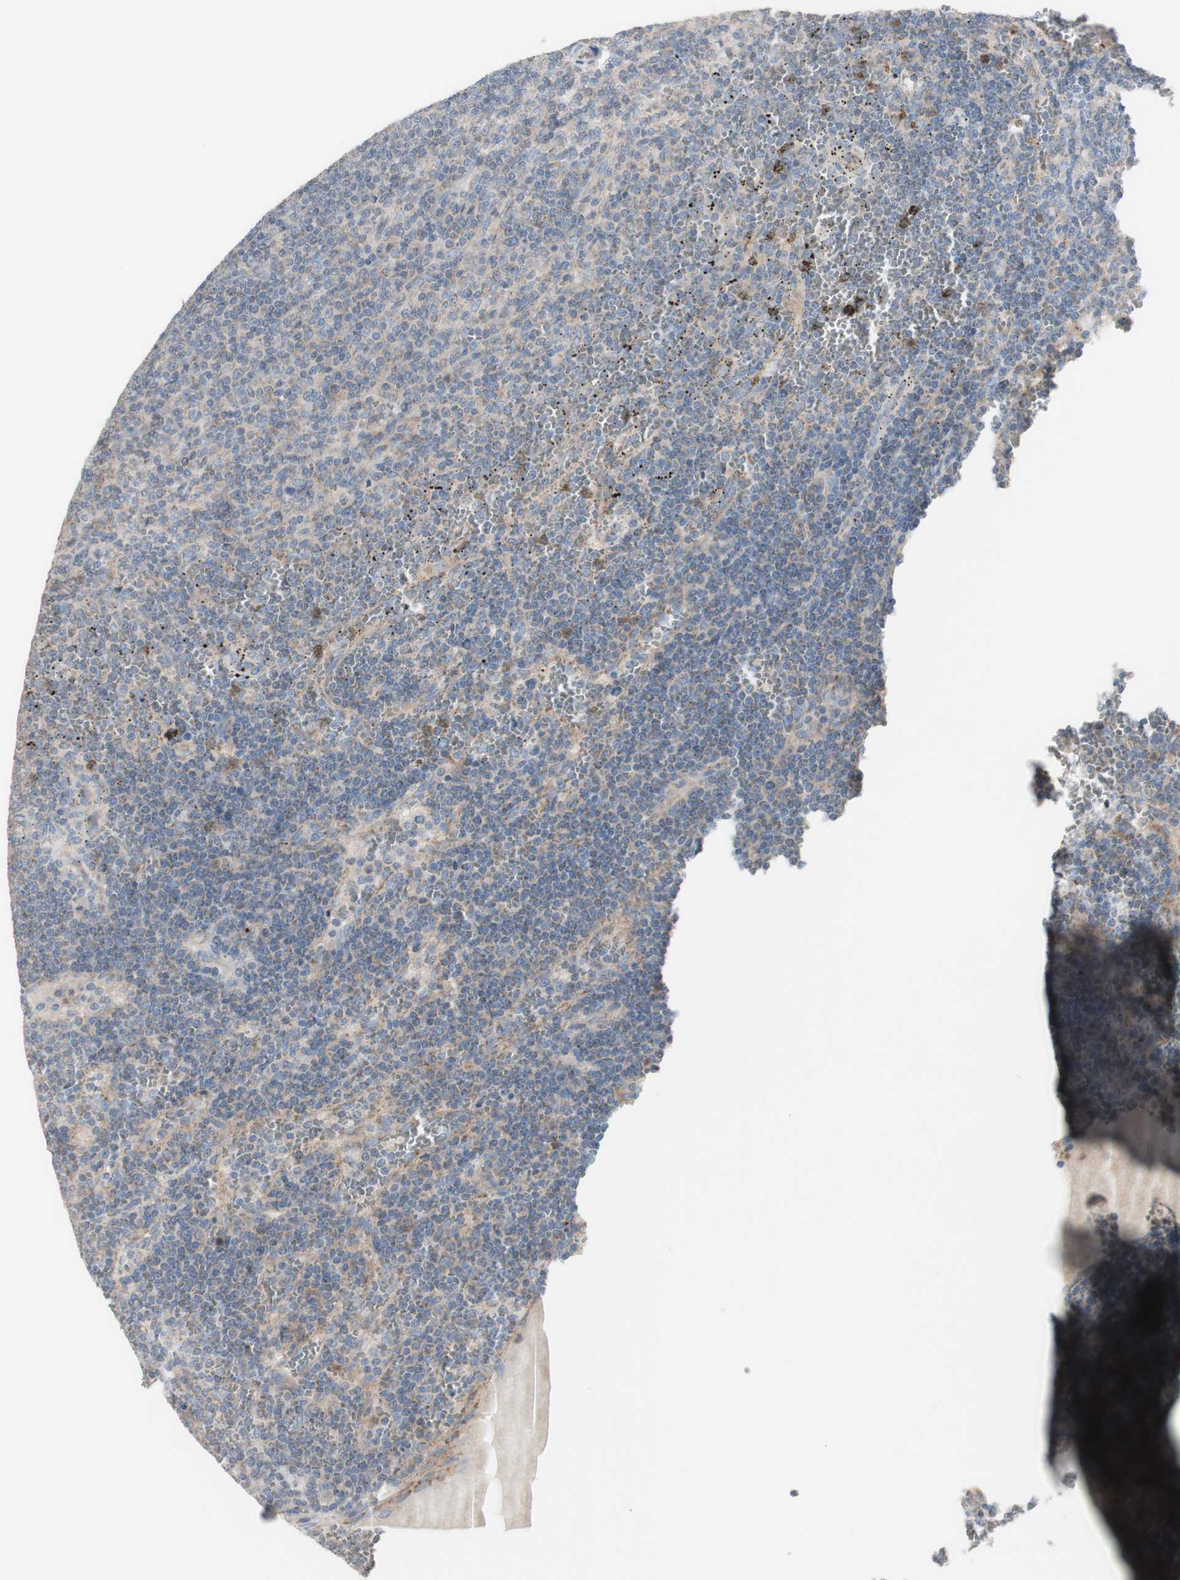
{"staining": {"intensity": "weak", "quantity": "<25%", "location": "cytoplasmic/membranous"}, "tissue": "lymphoma", "cell_type": "Tumor cells", "image_type": "cancer", "snomed": [{"axis": "morphology", "description": "Malignant lymphoma, non-Hodgkin's type, Low grade"}, {"axis": "topography", "description": "Spleen"}], "caption": "Immunohistochemistry micrograph of neoplastic tissue: lymphoma stained with DAB (3,3'-diaminobenzidine) demonstrates no significant protein staining in tumor cells.", "gene": "C3orf52", "patient": {"sex": "female", "age": 50}}